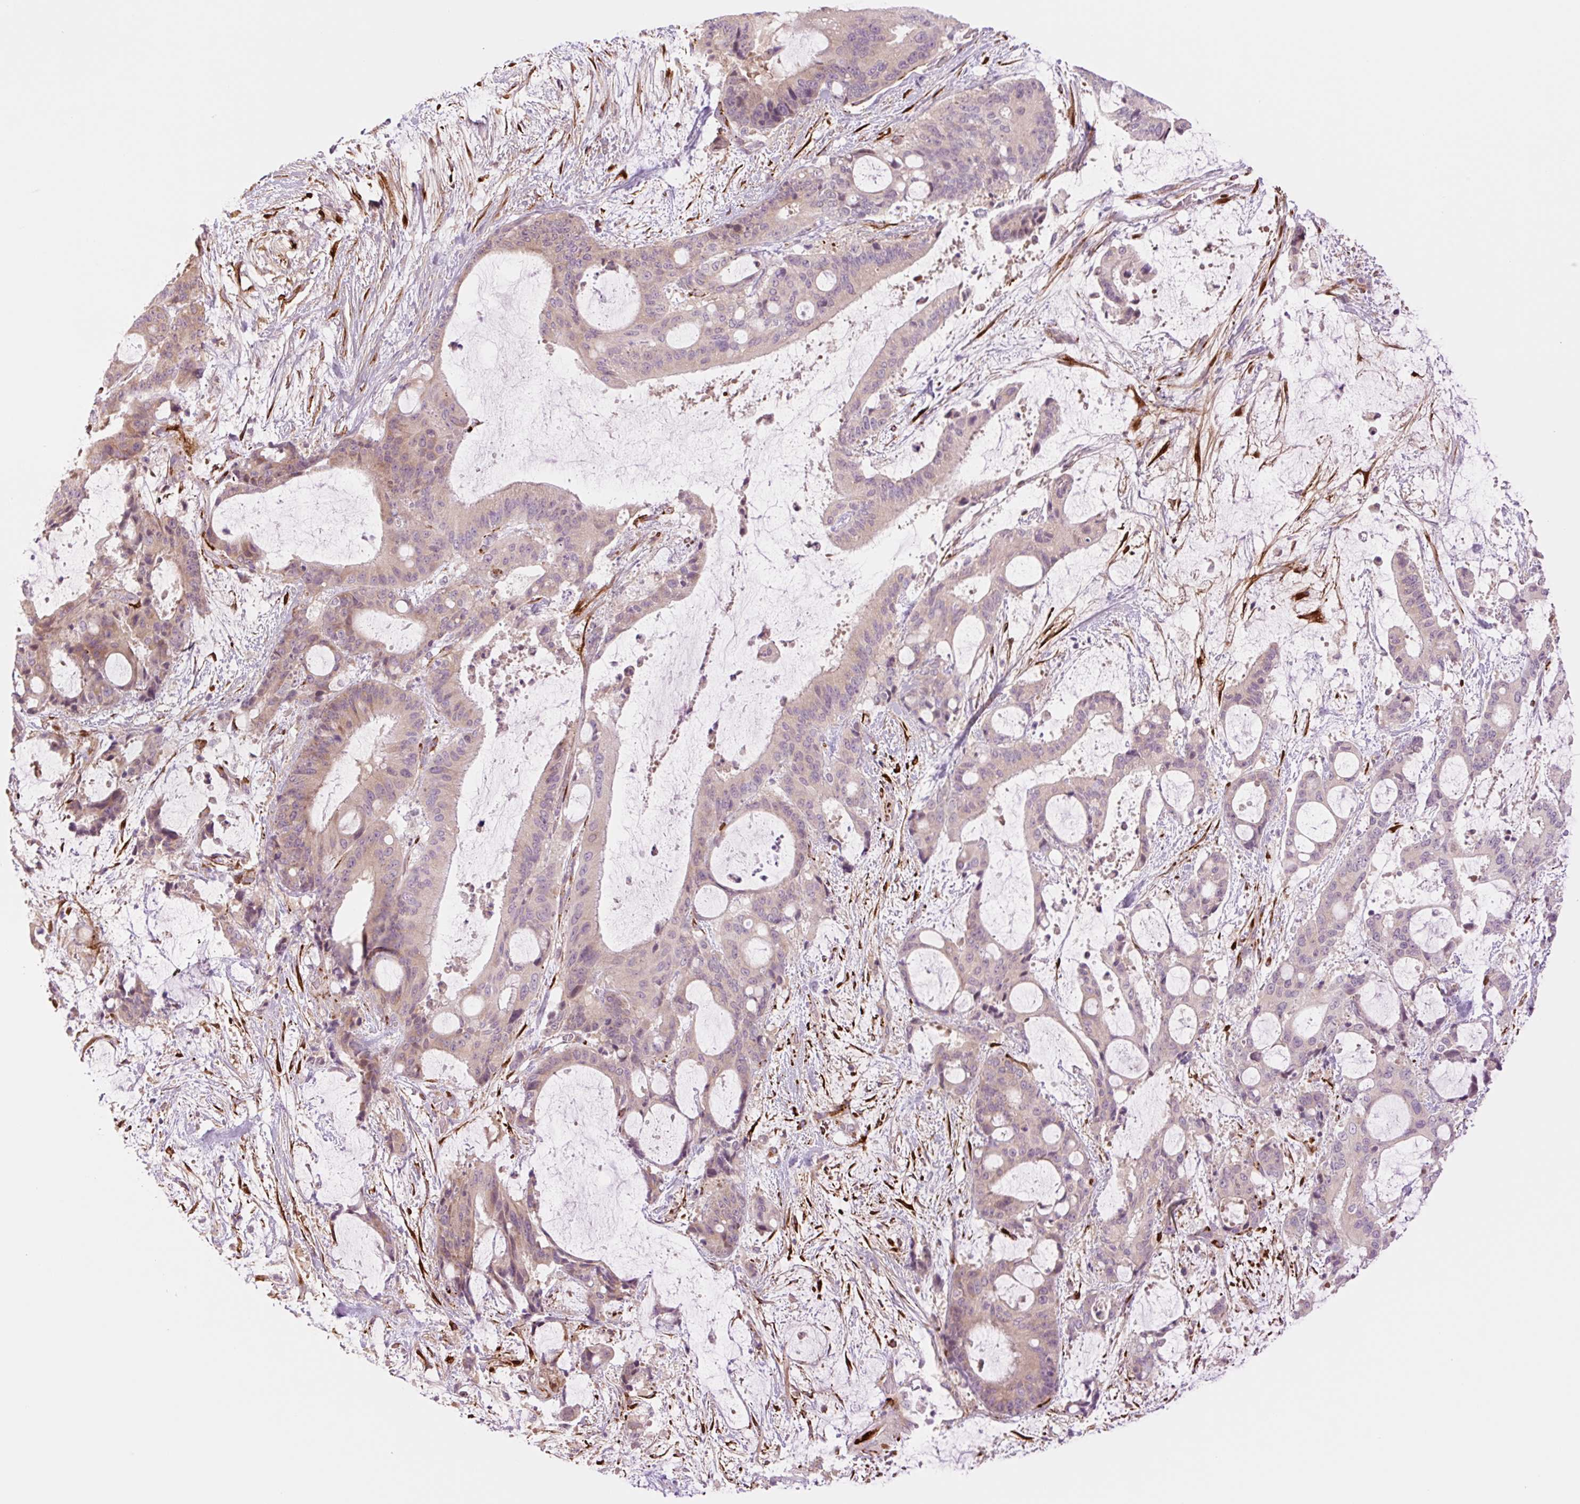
{"staining": {"intensity": "weak", "quantity": "25%-75%", "location": "cytoplasmic/membranous"}, "tissue": "liver cancer", "cell_type": "Tumor cells", "image_type": "cancer", "snomed": [{"axis": "morphology", "description": "Normal tissue, NOS"}, {"axis": "morphology", "description": "Cholangiocarcinoma"}, {"axis": "topography", "description": "Liver"}, {"axis": "topography", "description": "Peripheral nerve tissue"}], "caption": "Immunohistochemistry (IHC) (DAB) staining of liver cancer (cholangiocarcinoma) exhibits weak cytoplasmic/membranous protein expression in about 25%-75% of tumor cells.", "gene": "COL5A1", "patient": {"sex": "female", "age": 73}}